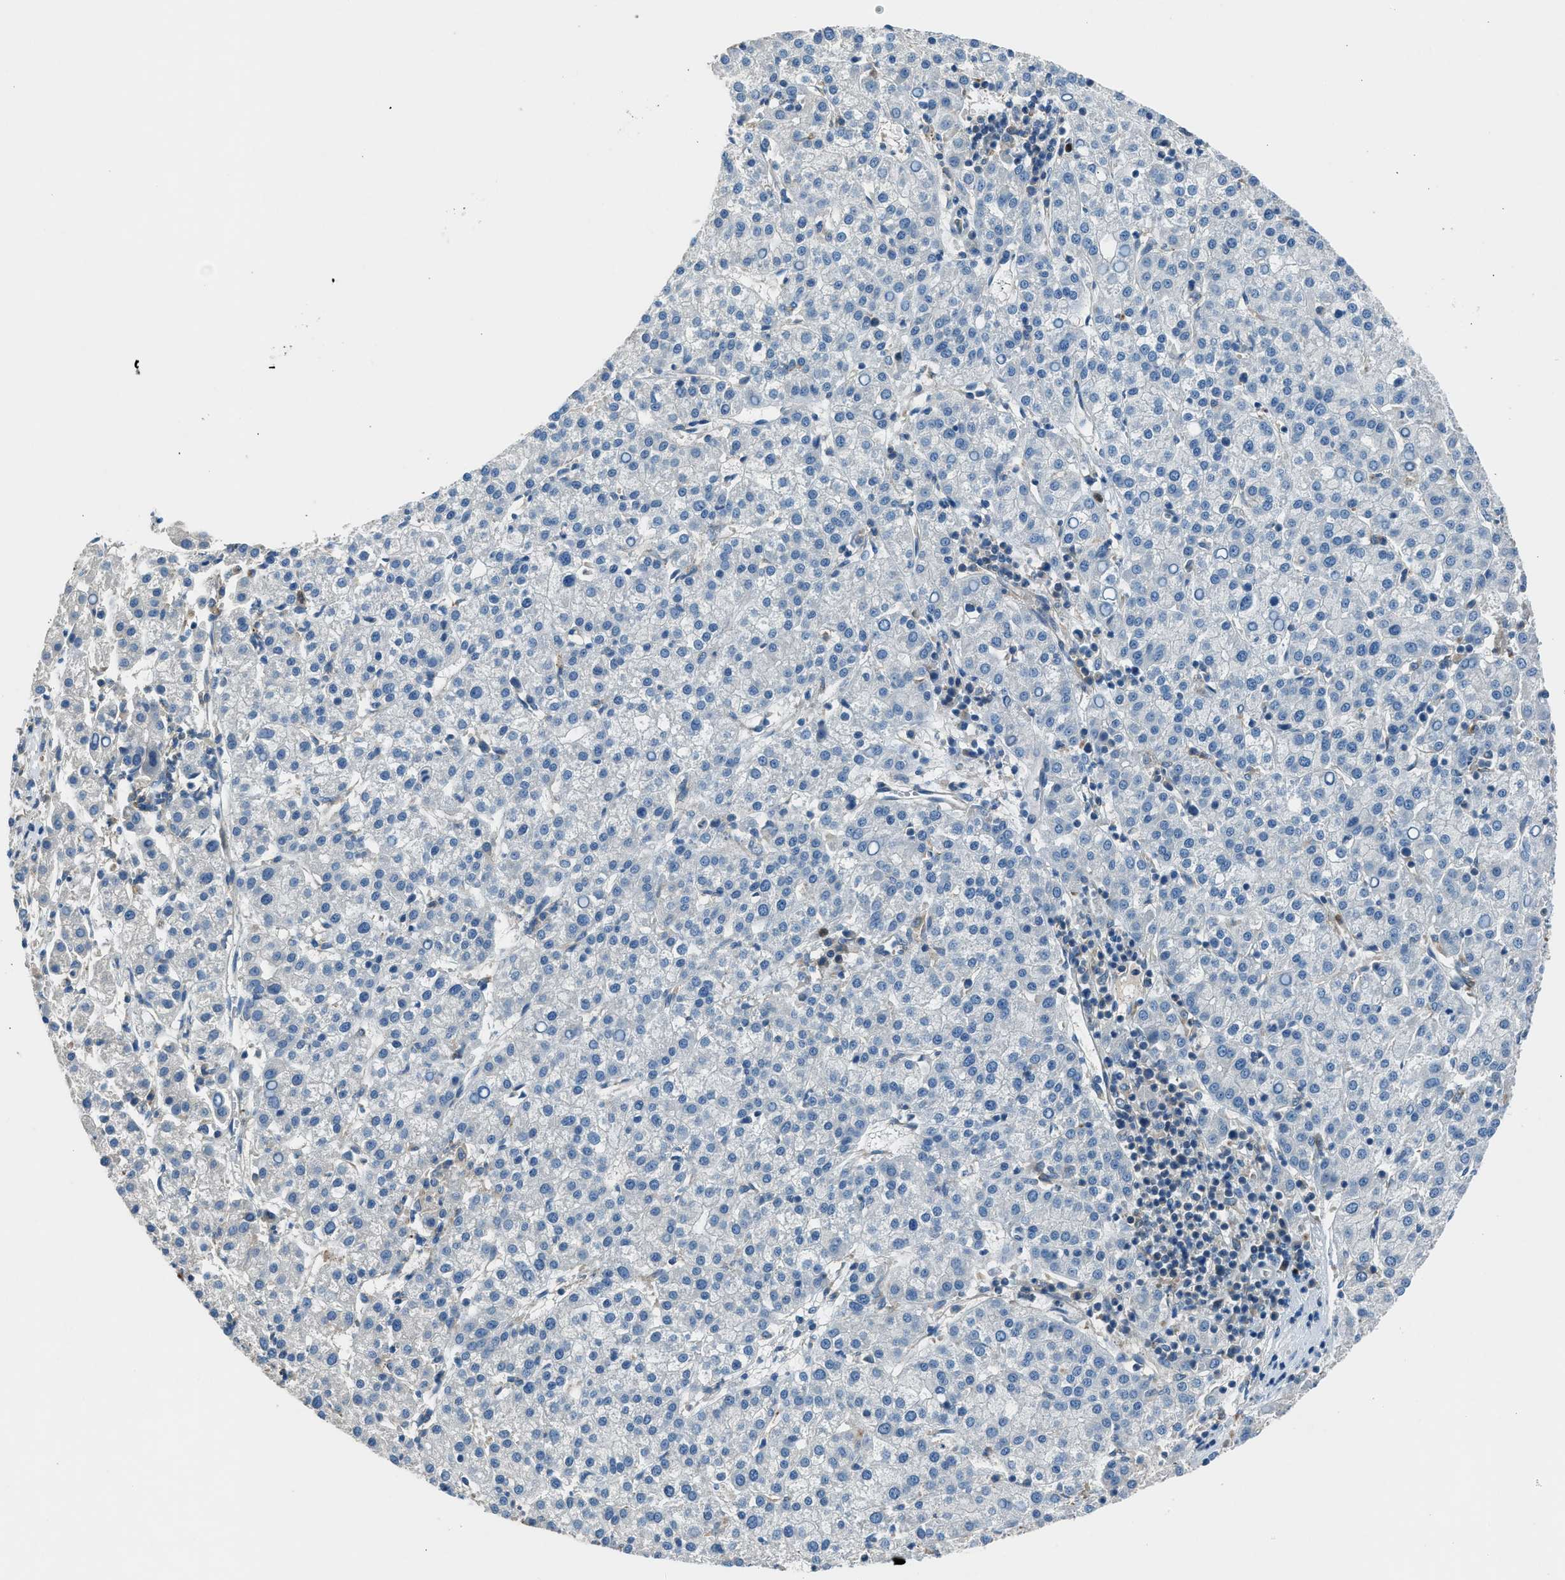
{"staining": {"intensity": "negative", "quantity": "none", "location": "none"}, "tissue": "liver cancer", "cell_type": "Tumor cells", "image_type": "cancer", "snomed": [{"axis": "morphology", "description": "Carcinoma, Hepatocellular, NOS"}, {"axis": "topography", "description": "Liver"}], "caption": "Liver hepatocellular carcinoma stained for a protein using immunohistochemistry (IHC) reveals no expression tumor cells.", "gene": "BMP1", "patient": {"sex": "female", "age": 58}}